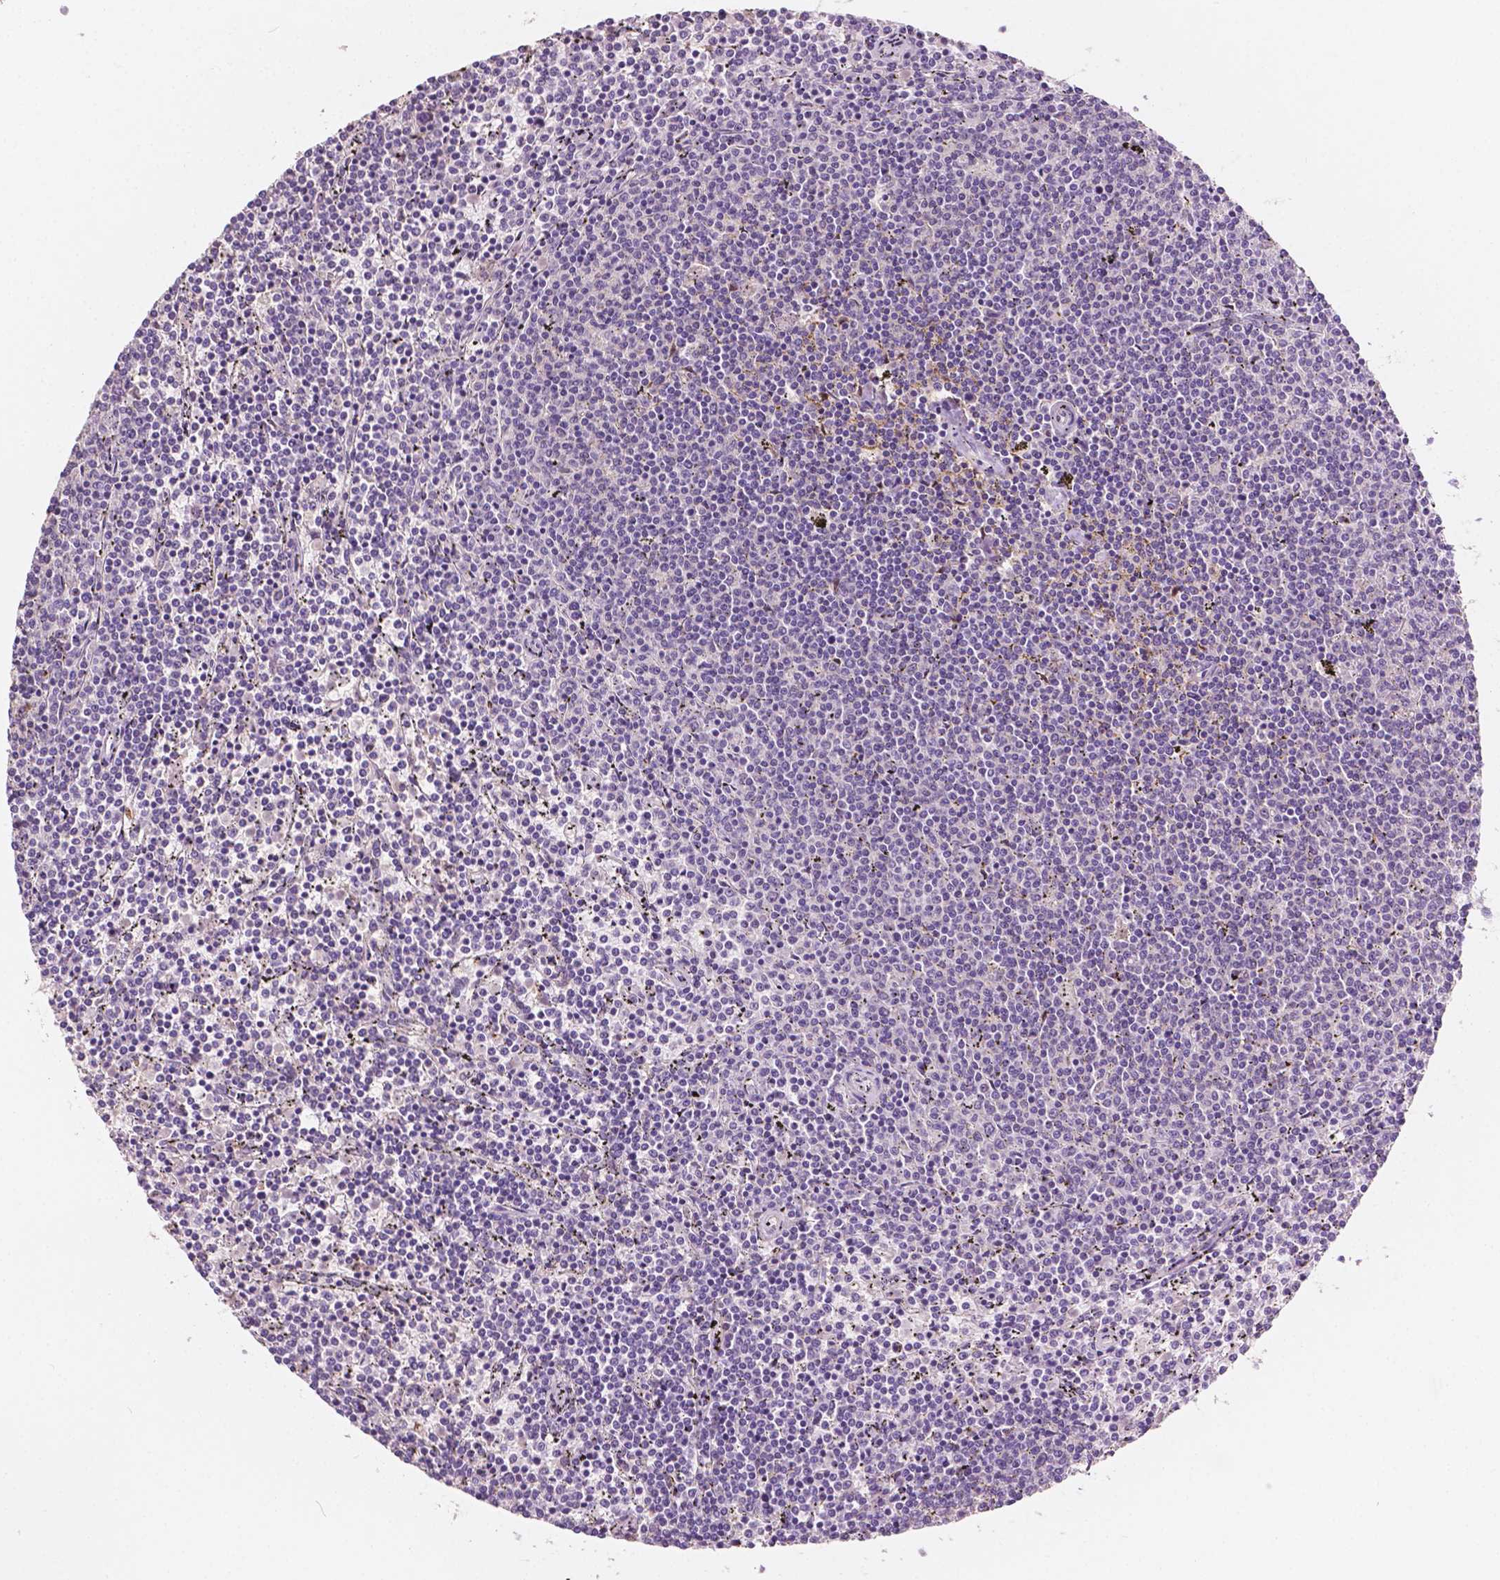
{"staining": {"intensity": "negative", "quantity": "none", "location": "none"}, "tissue": "lymphoma", "cell_type": "Tumor cells", "image_type": "cancer", "snomed": [{"axis": "morphology", "description": "Malignant lymphoma, non-Hodgkin's type, Low grade"}, {"axis": "topography", "description": "Spleen"}], "caption": "Tumor cells are negative for protein expression in human malignant lymphoma, non-Hodgkin's type (low-grade).", "gene": "EBAG9", "patient": {"sex": "female", "age": 50}}